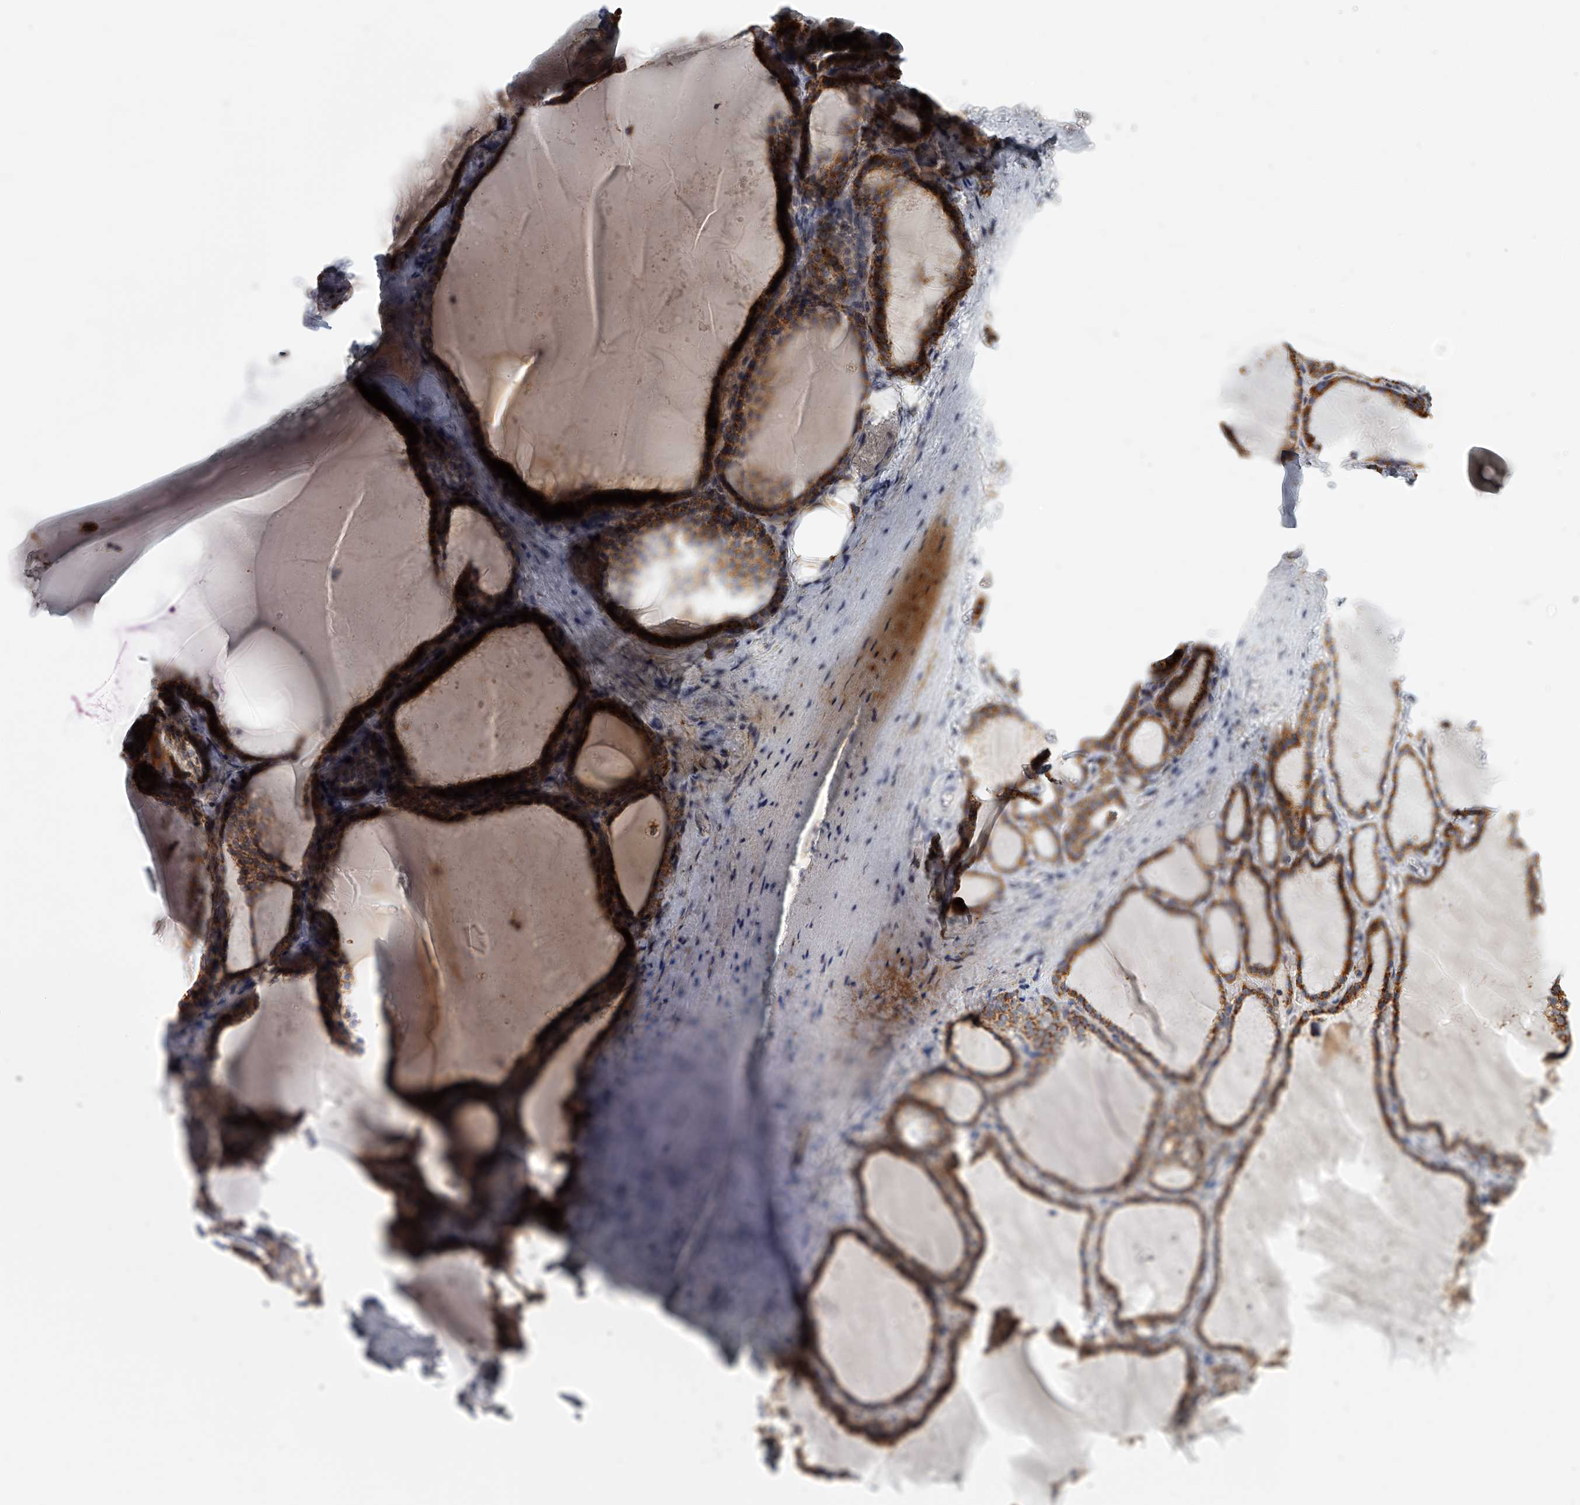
{"staining": {"intensity": "moderate", "quantity": ">75%", "location": "cytoplasmic/membranous"}, "tissue": "thyroid gland", "cell_type": "Glandular cells", "image_type": "normal", "snomed": [{"axis": "morphology", "description": "Normal tissue, NOS"}, {"axis": "topography", "description": "Thyroid gland"}], "caption": "This is an image of IHC staining of normal thyroid gland, which shows moderate expression in the cytoplasmic/membranous of glandular cells.", "gene": "KLHL7", "patient": {"sex": "female", "age": 22}}